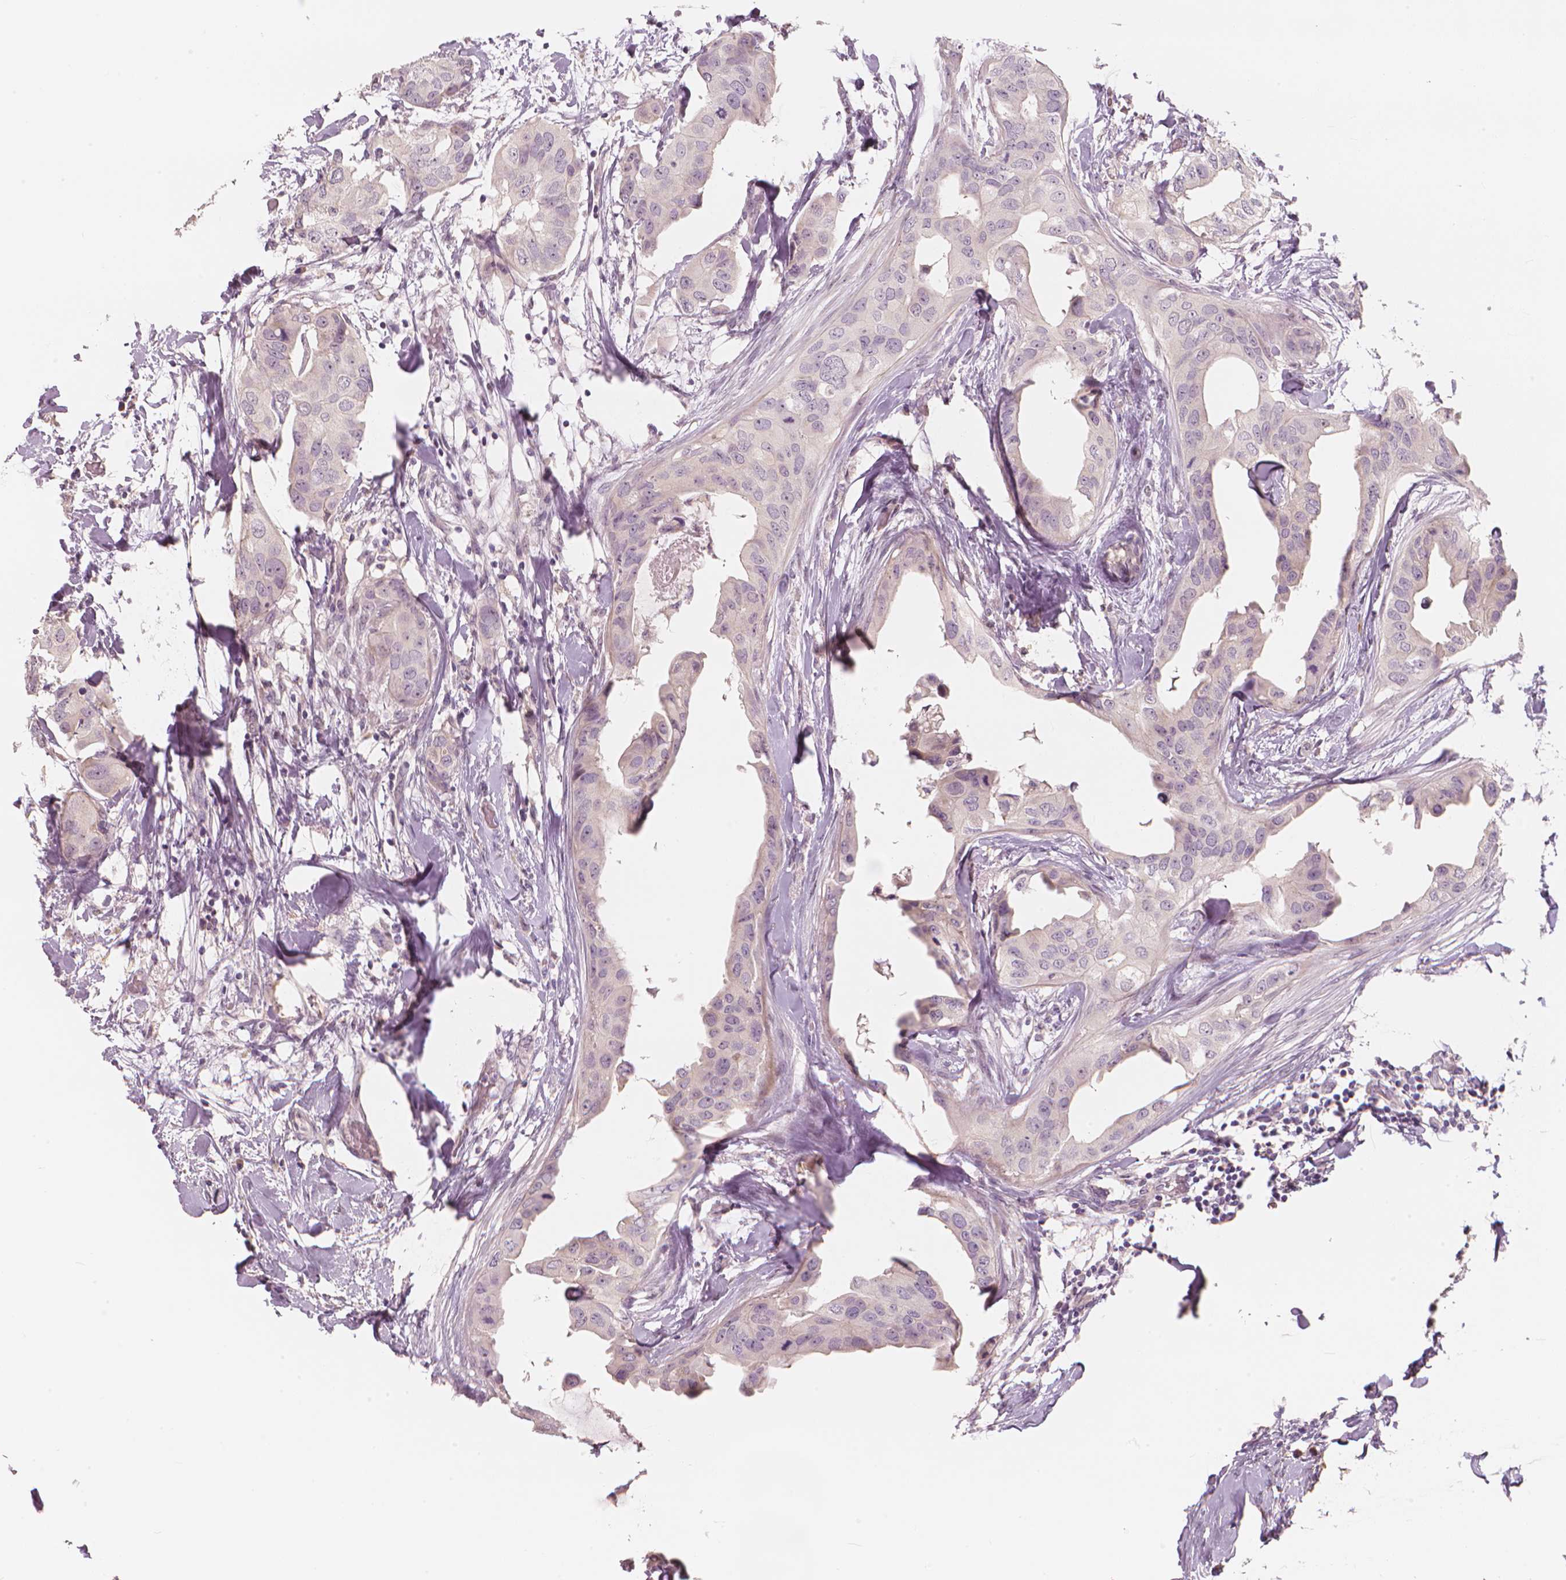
{"staining": {"intensity": "negative", "quantity": "none", "location": "none"}, "tissue": "breast cancer", "cell_type": "Tumor cells", "image_type": "cancer", "snomed": [{"axis": "morphology", "description": "Normal tissue, NOS"}, {"axis": "morphology", "description": "Duct carcinoma"}, {"axis": "topography", "description": "Breast"}], "caption": "IHC photomicrograph of neoplastic tissue: breast intraductal carcinoma stained with DAB exhibits no significant protein positivity in tumor cells. Nuclei are stained in blue.", "gene": "RNASE7", "patient": {"sex": "female", "age": 40}}